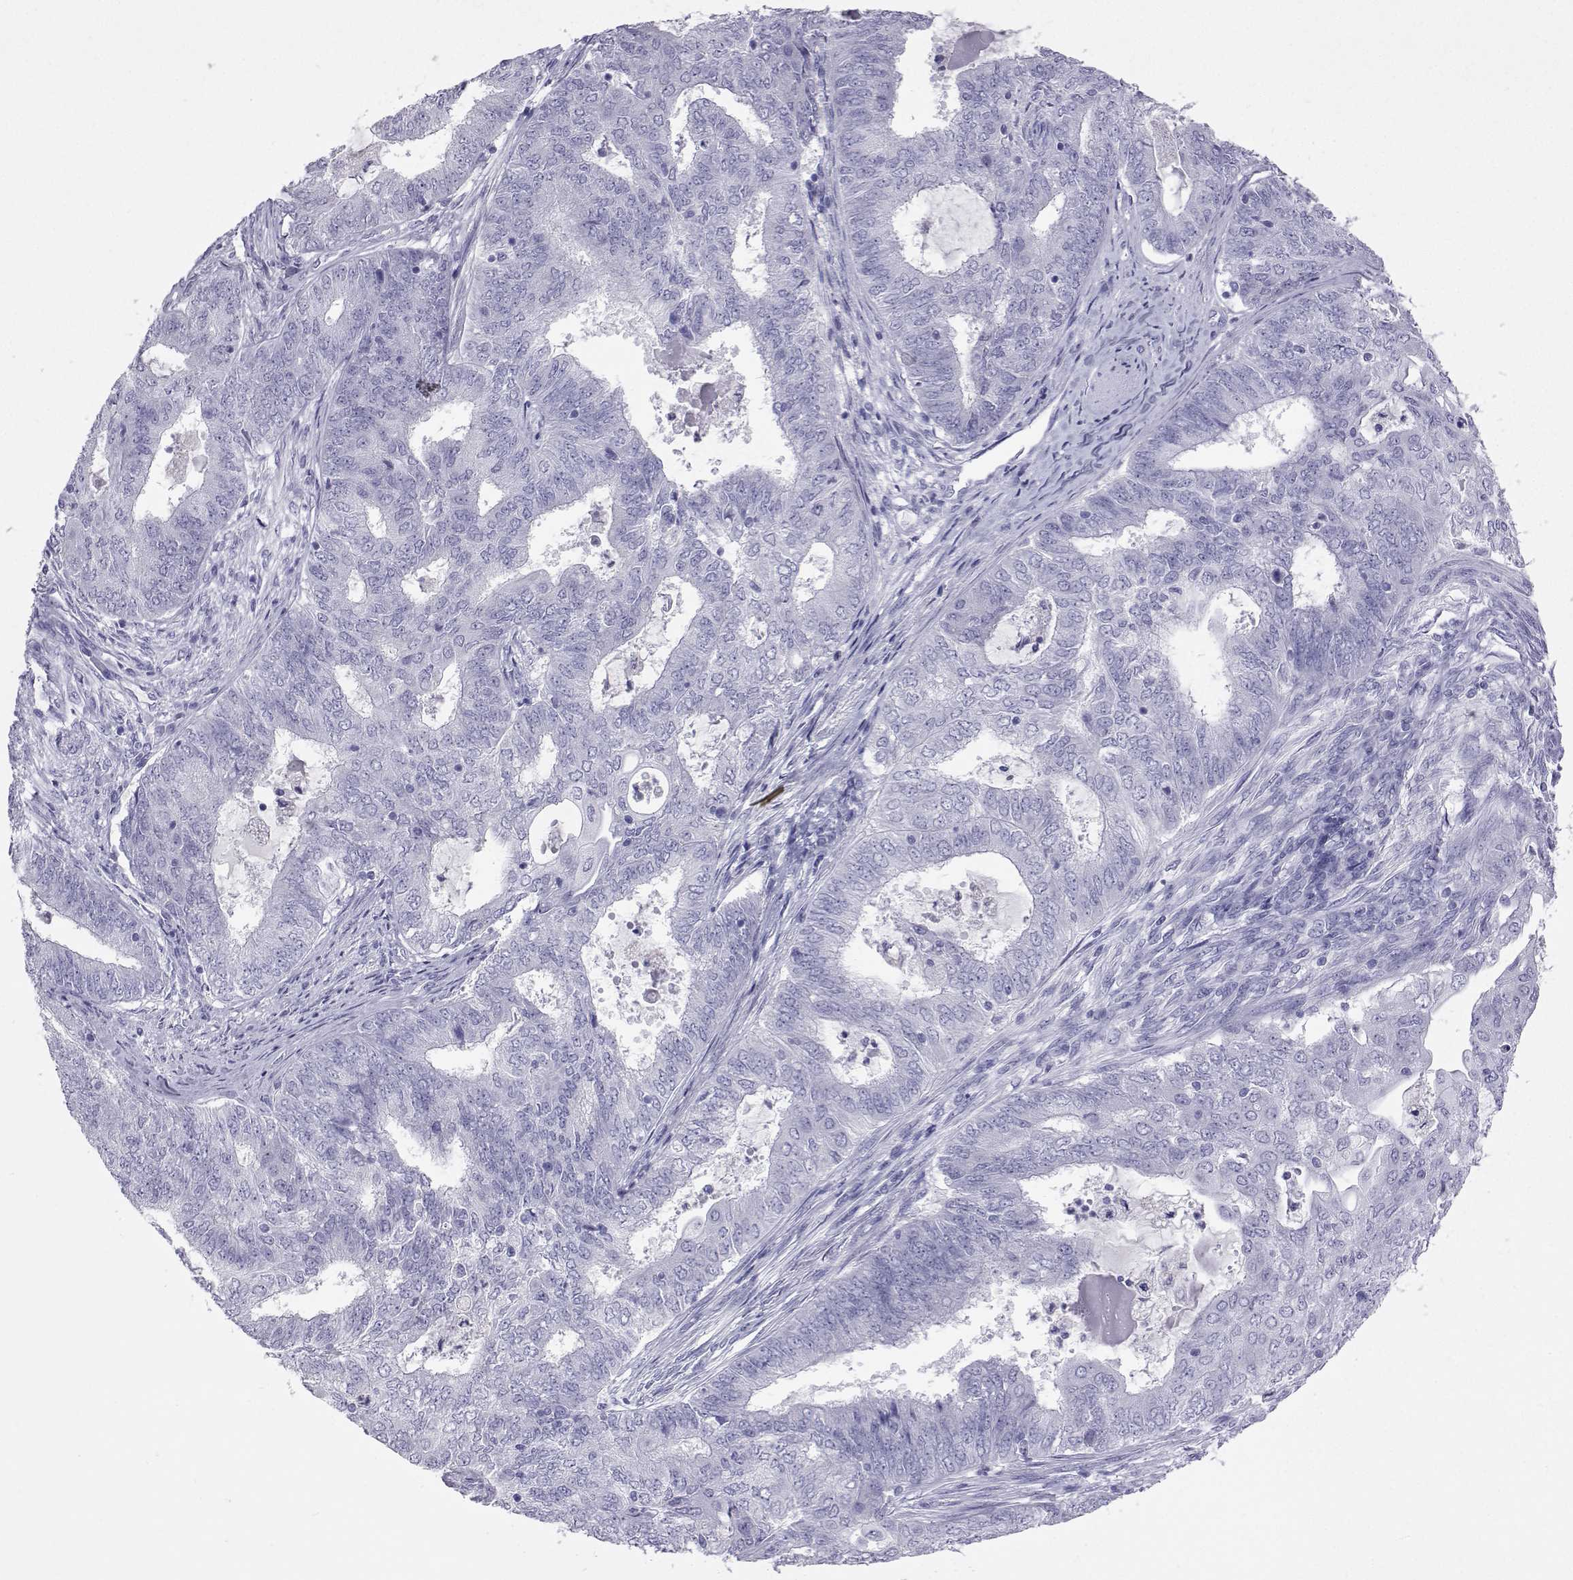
{"staining": {"intensity": "negative", "quantity": "none", "location": "none"}, "tissue": "endometrial cancer", "cell_type": "Tumor cells", "image_type": "cancer", "snomed": [{"axis": "morphology", "description": "Adenocarcinoma, NOS"}, {"axis": "topography", "description": "Endometrium"}], "caption": "Endometrial adenocarcinoma was stained to show a protein in brown. There is no significant staining in tumor cells.", "gene": "PLIN4", "patient": {"sex": "female", "age": 62}}